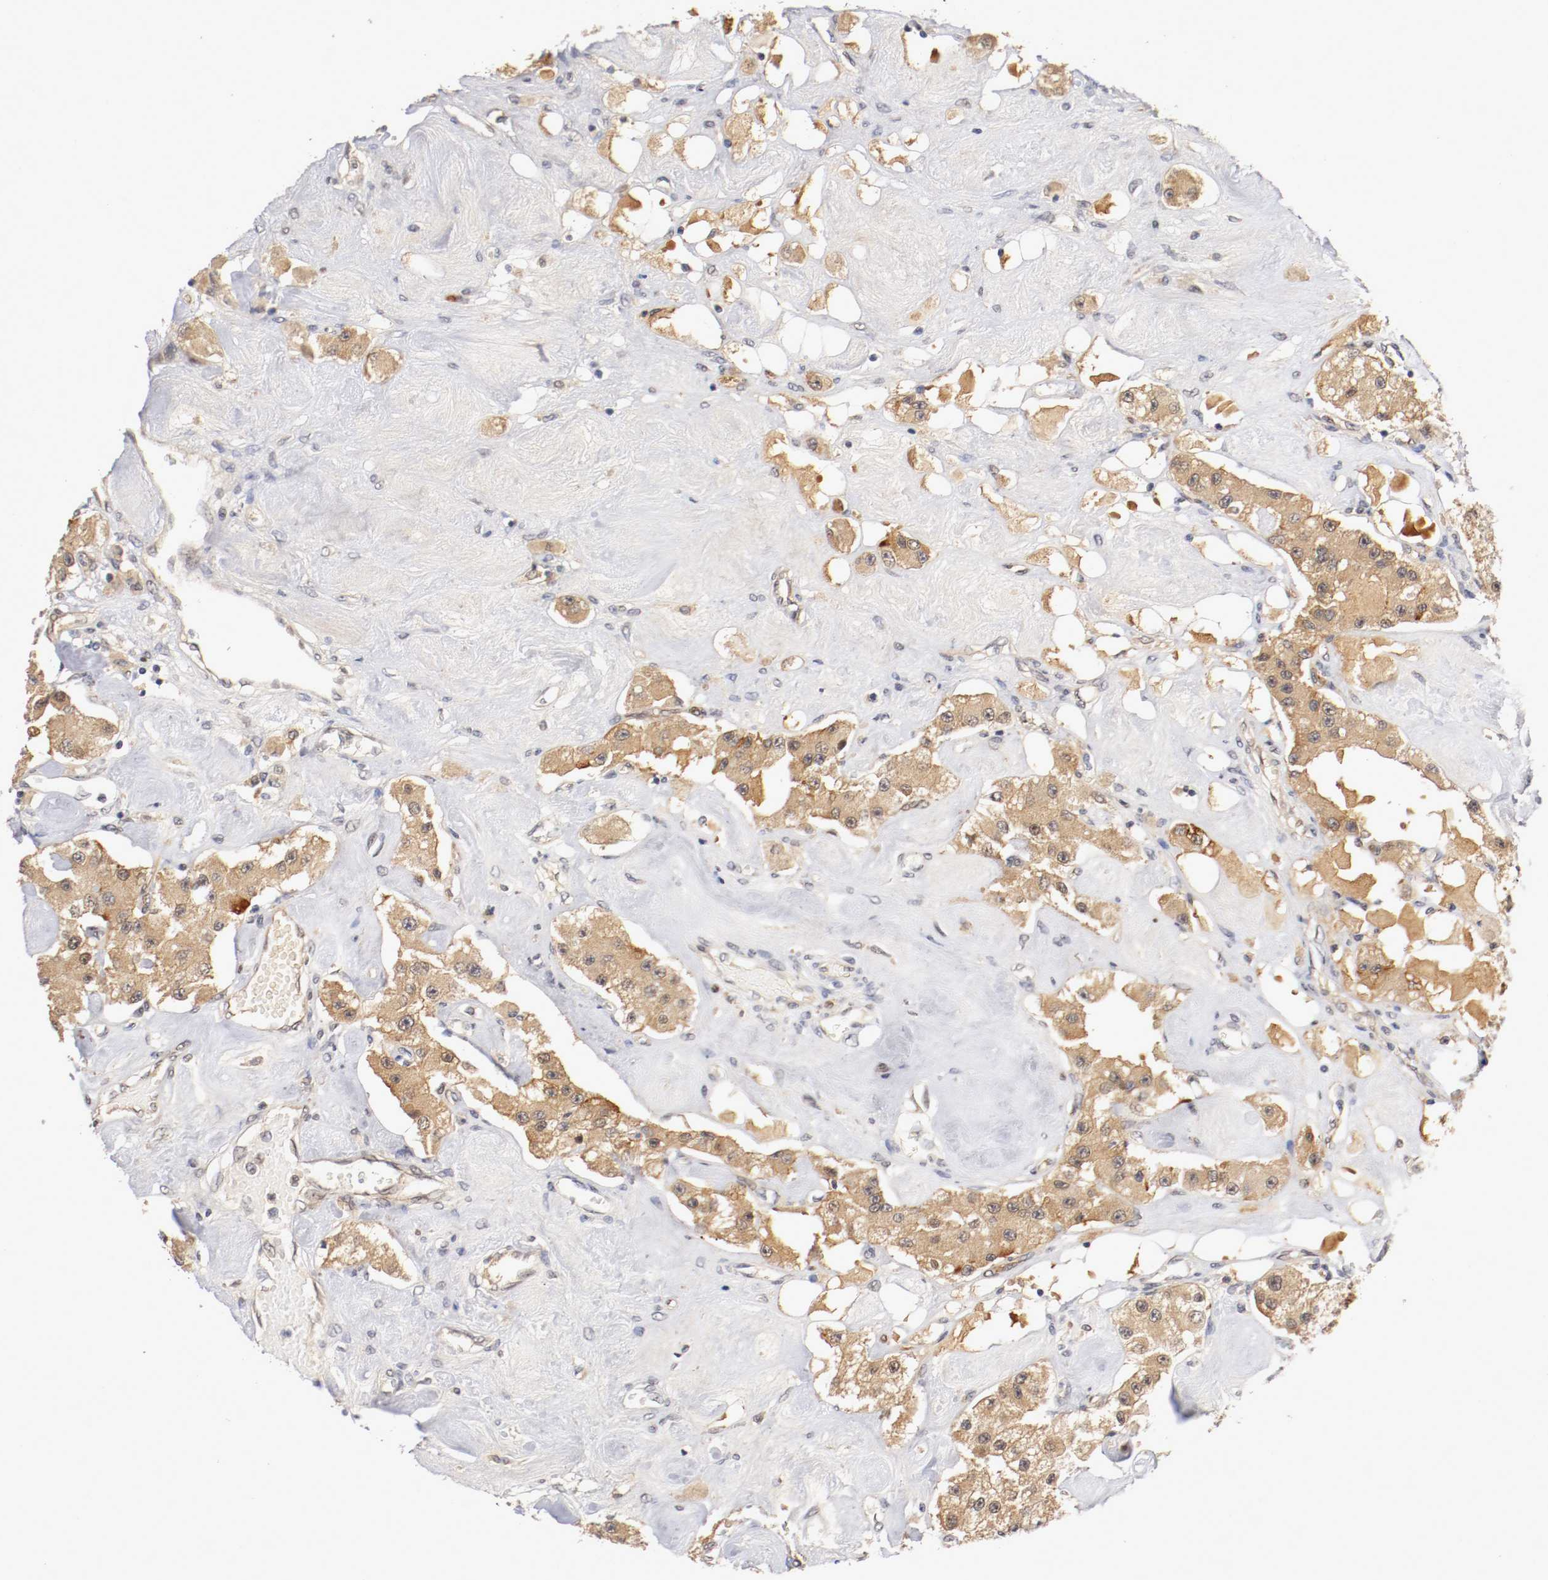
{"staining": {"intensity": "weak", "quantity": ">75%", "location": "cytoplasmic/membranous,nuclear"}, "tissue": "carcinoid", "cell_type": "Tumor cells", "image_type": "cancer", "snomed": [{"axis": "morphology", "description": "Carcinoid, malignant, NOS"}, {"axis": "topography", "description": "Pancreas"}], "caption": "Immunohistochemistry (IHC) of carcinoid (malignant) shows low levels of weak cytoplasmic/membranous and nuclear positivity in about >75% of tumor cells.", "gene": "DNMT3B", "patient": {"sex": "male", "age": 41}}